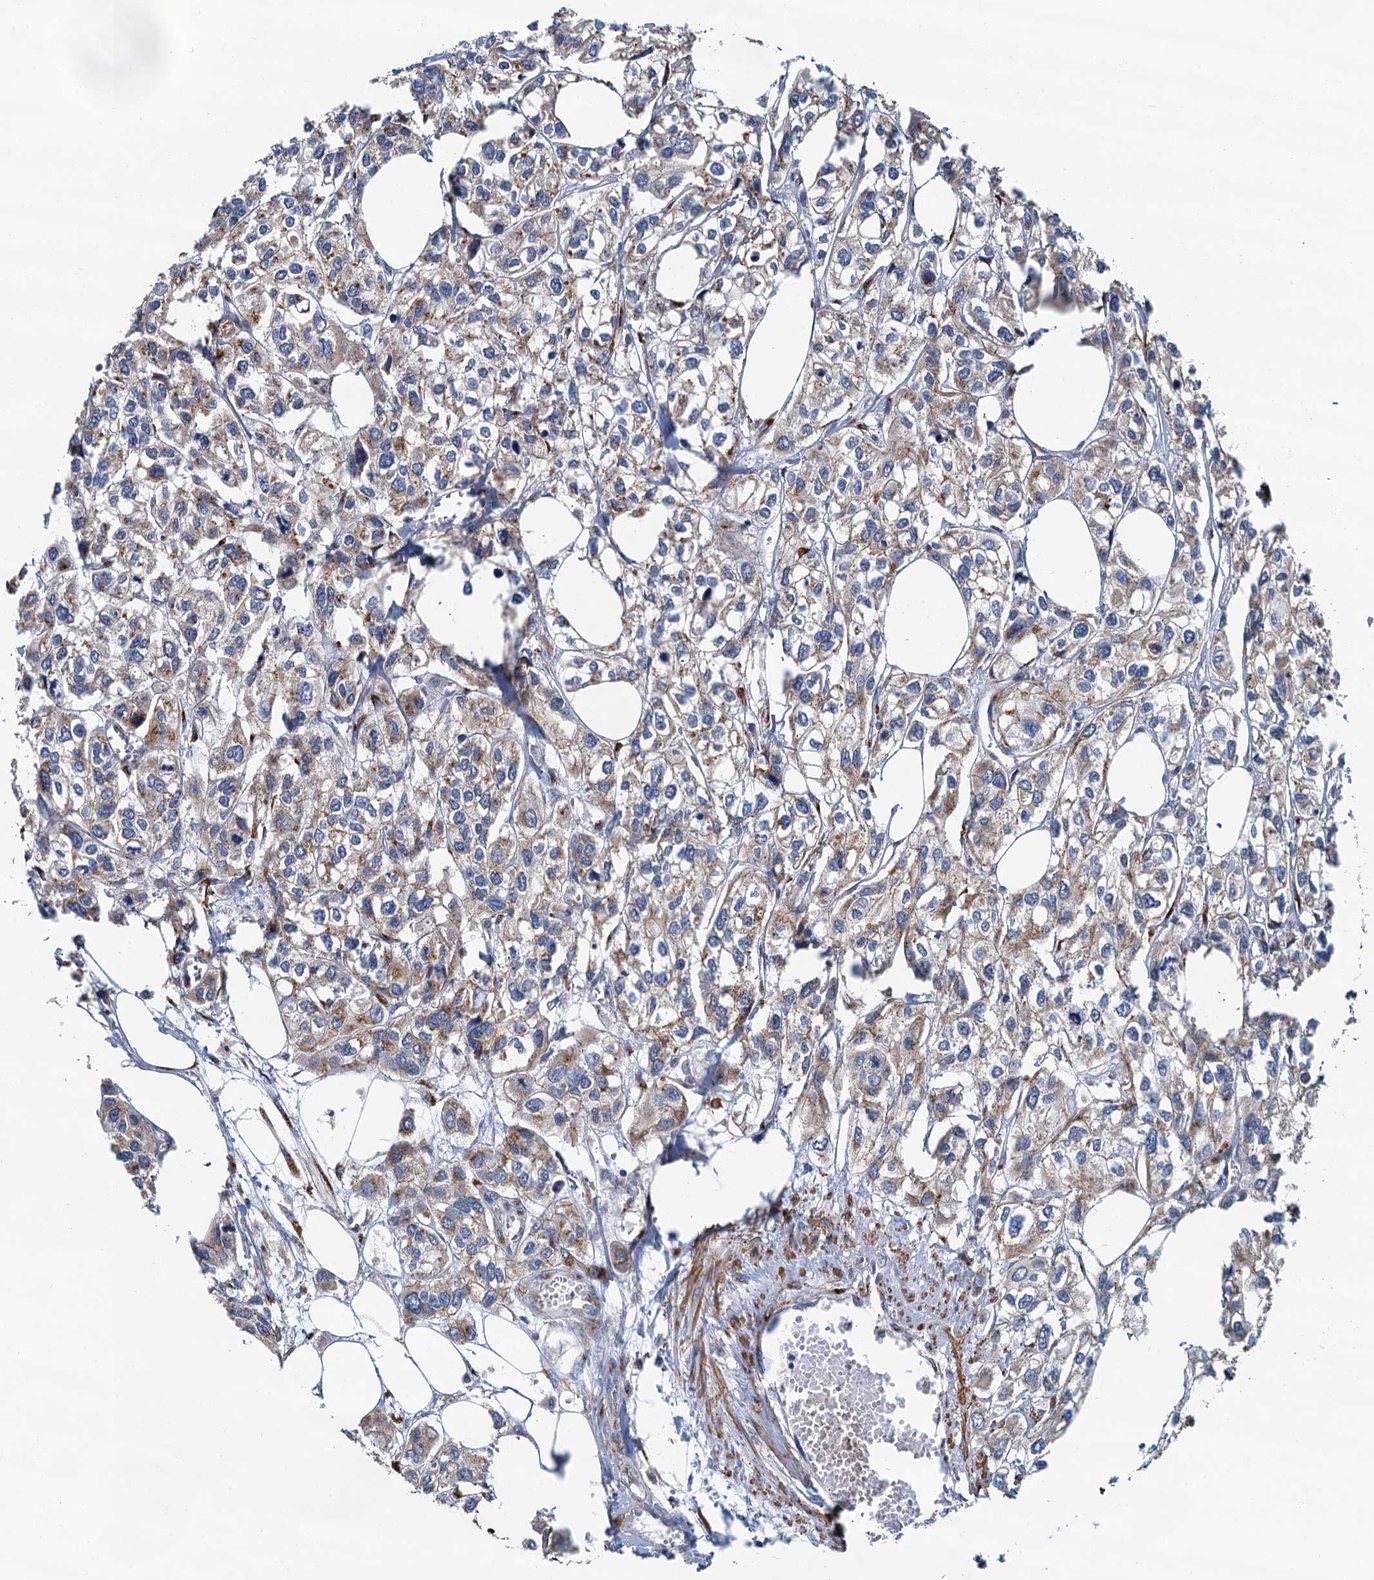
{"staining": {"intensity": "weak", "quantity": ">75%", "location": "cytoplasmic/membranous"}, "tissue": "urothelial cancer", "cell_type": "Tumor cells", "image_type": "cancer", "snomed": [{"axis": "morphology", "description": "Urothelial carcinoma, High grade"}, {"axis": "topography", "description": "Urinary bladder"}], "caption": "High-grade urothelial carcinoma stained for a protein (brown) demonstrates weak cytoplasmic/membranous positive expression in approximately >75% of tumor cells.", "gene": "BET1L", "patient": {"sex": "male", "age": 67}}